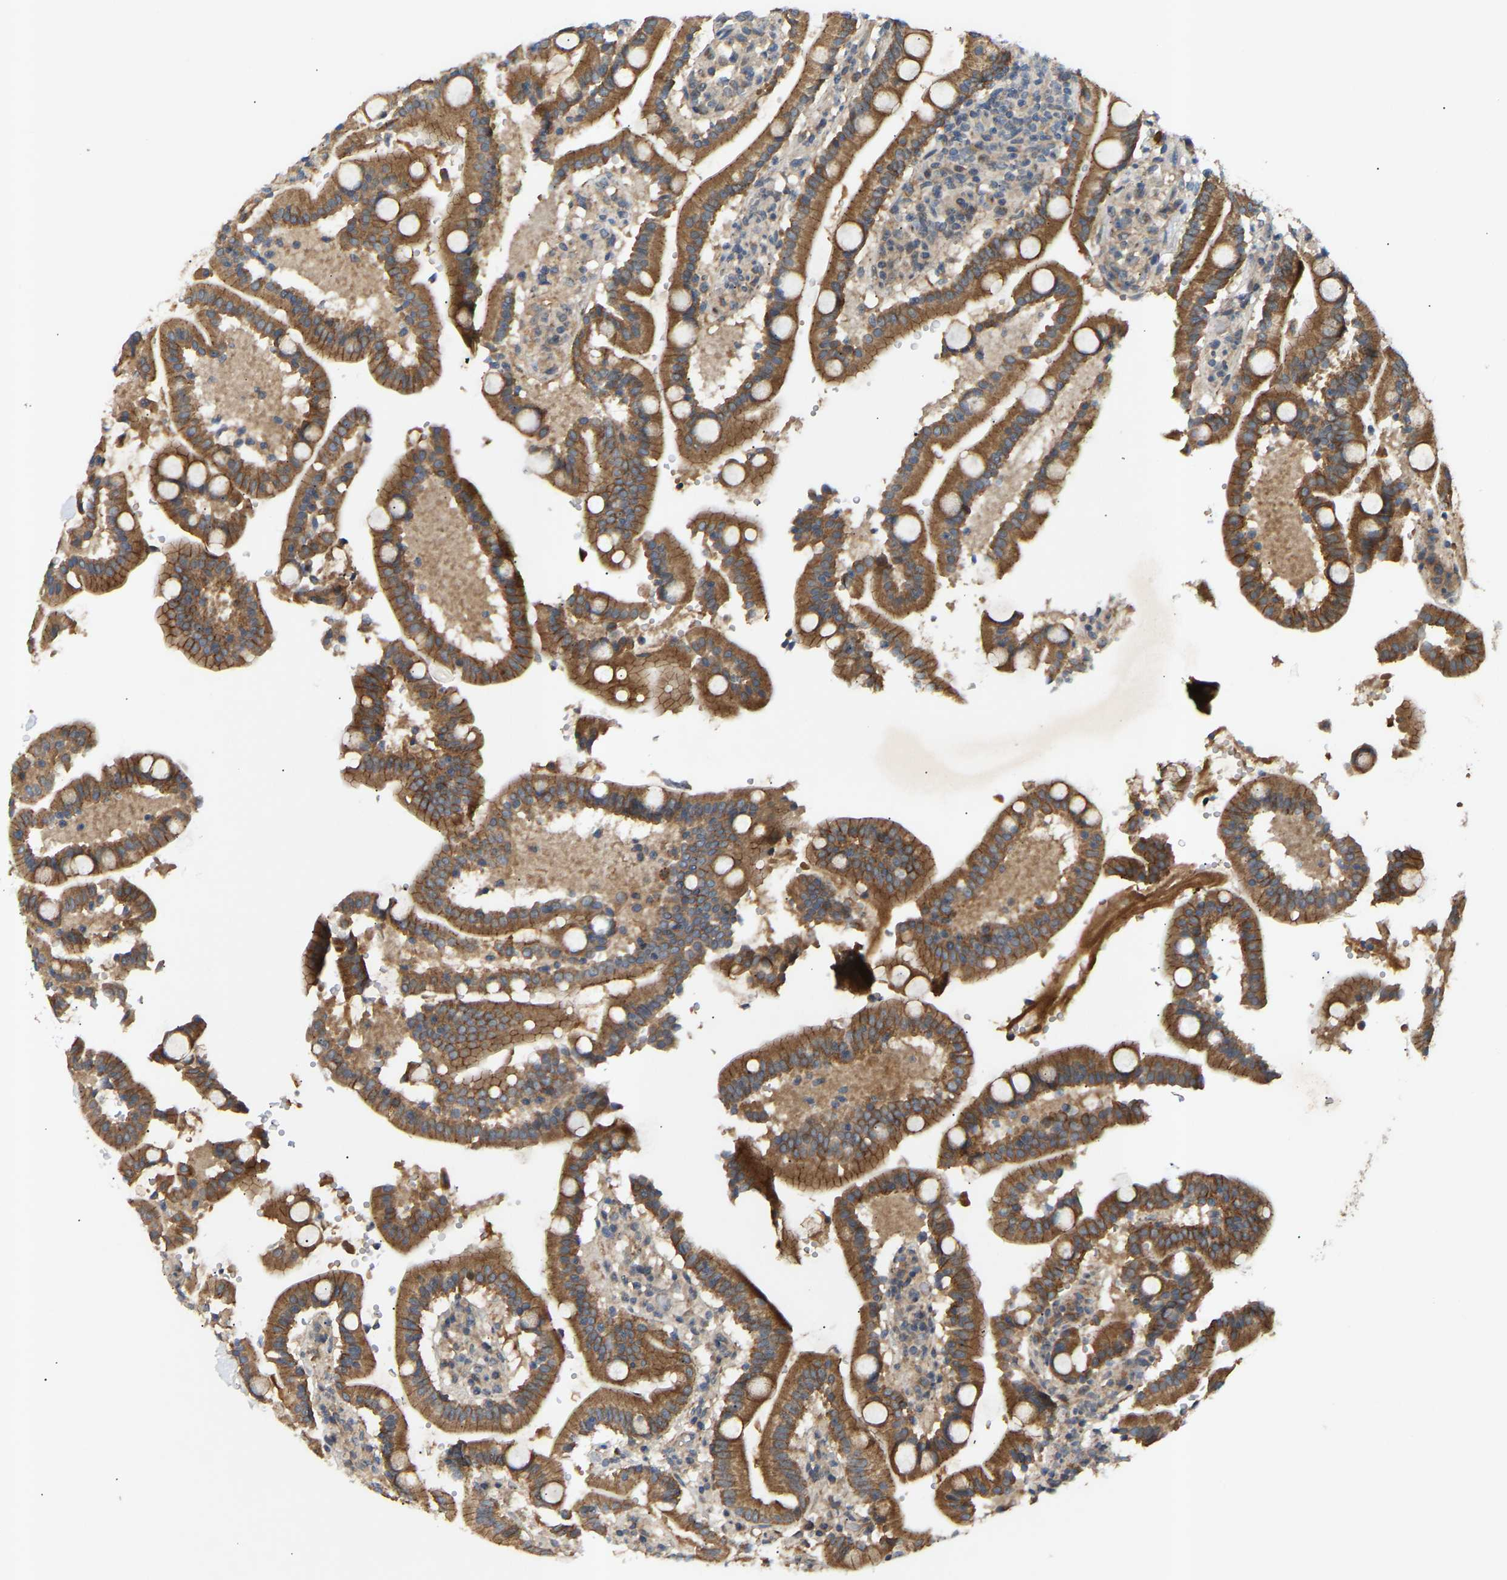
{"staining": {"intensity": "moderate", "quantity": ">75%", "location": "cytoplasmic/membranous"}, "tissue": "duodenum", "cell_type": "Glandular cells", "image_type": "normal", "snomed": [{"axis": "morphology", "description": "Normal tissue, NOS"}, {"axis": "topography", "description": "Small intestine, NOS"}], "caption": "An immunohistochemistry histopathology image of normal tissue is shown. Protein staining in brown shows moderate cytoplasmic/membranous positivity in duodenum within glandular cells.", "gene": "ATP5MF", "patient": {"sex": "female", "age": 71}}